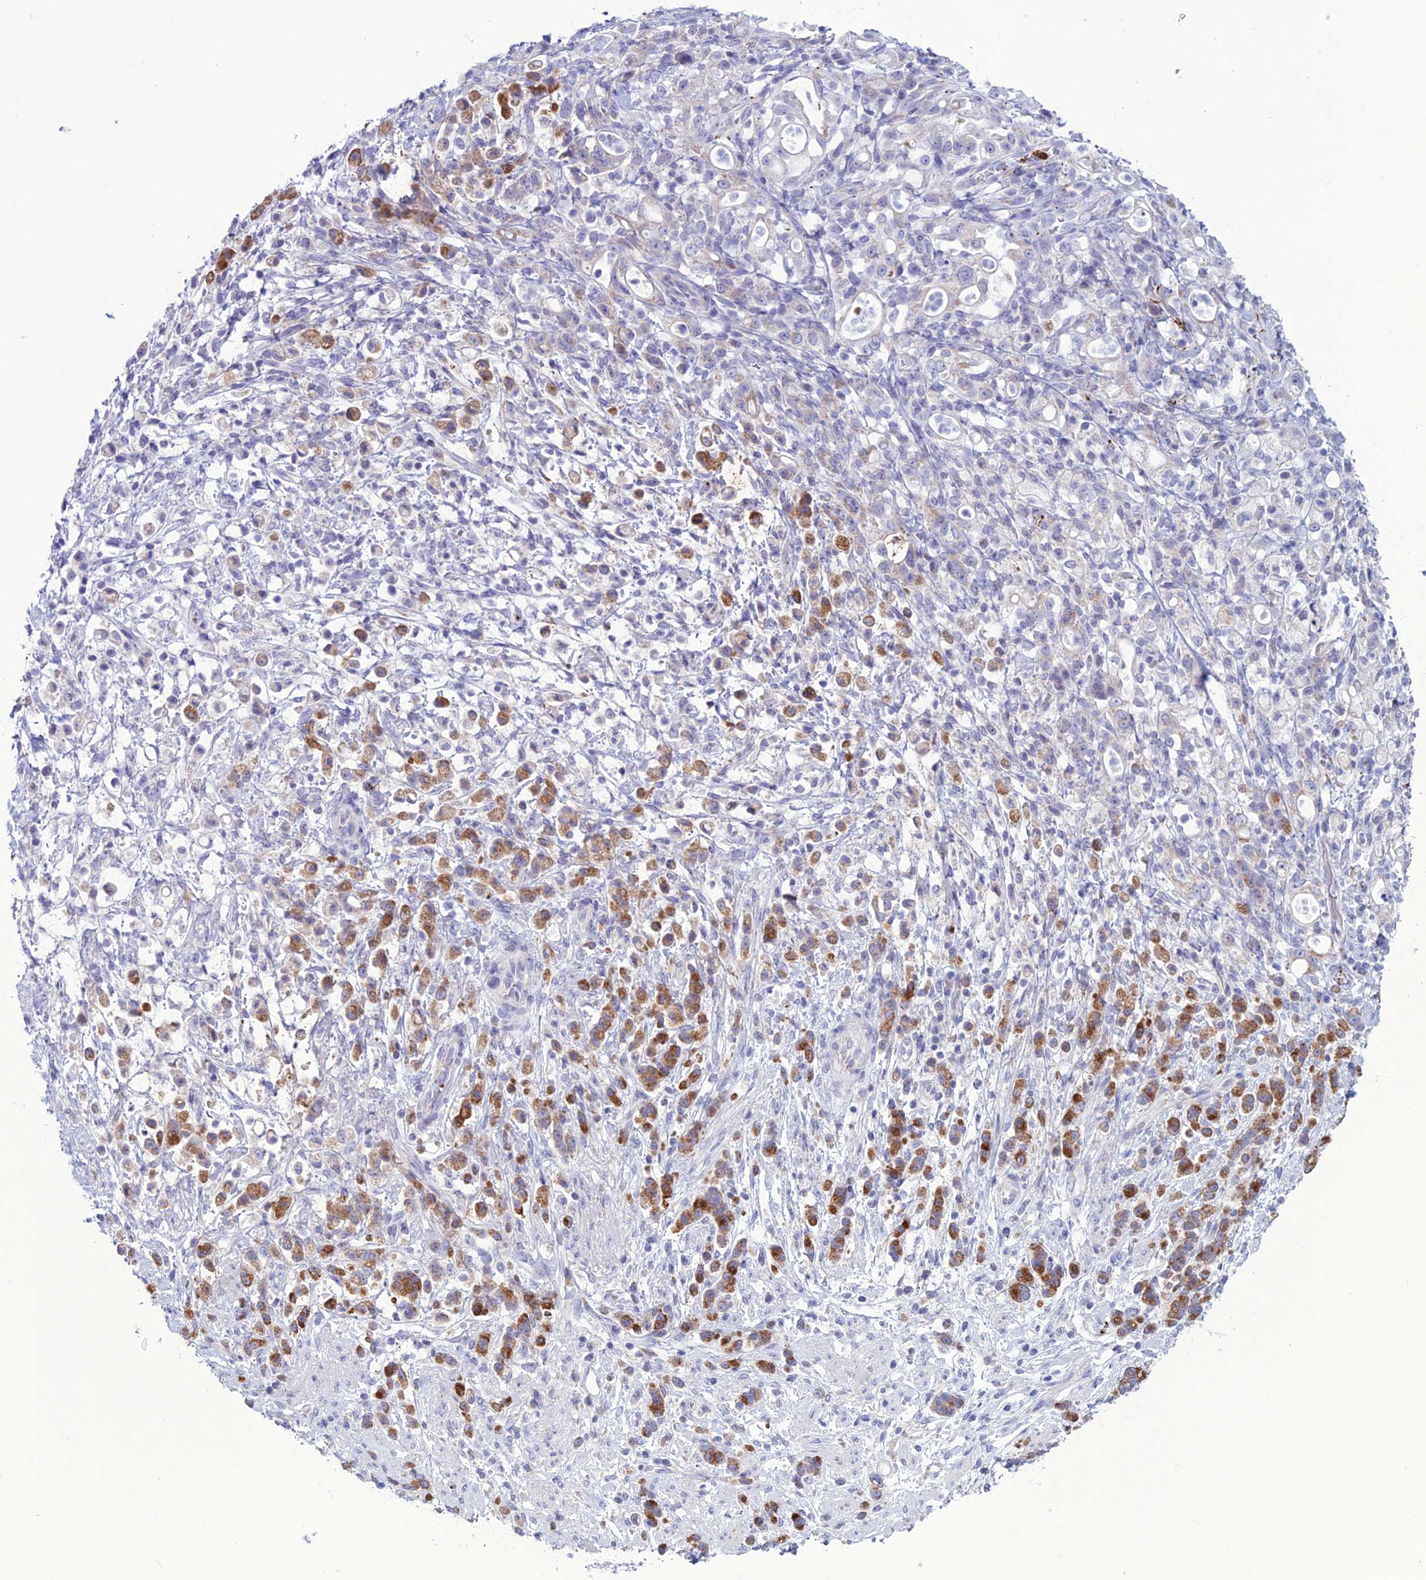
{"staining": {"intensity": "moderate", "quantity": "25%-75%", "location": "cytoplasmic/membranous"}, "tissue": "stomach cancer", "cell_type": "Tumor cells", "image_type": "cancer", "snomed": [{"axis": "morphology", "description": "Adenocarcinoma, NOS"}, {"axis": "topography", "description": "Stomach"}], "caption": "The immunohistochemical stain labels moderate cytoplasmic/membranous expression in tumor cells of adenocarcinoma (stomach) tissue.", "gene": "C21orf140", "patient": {"sex": "female", "age": 60}}